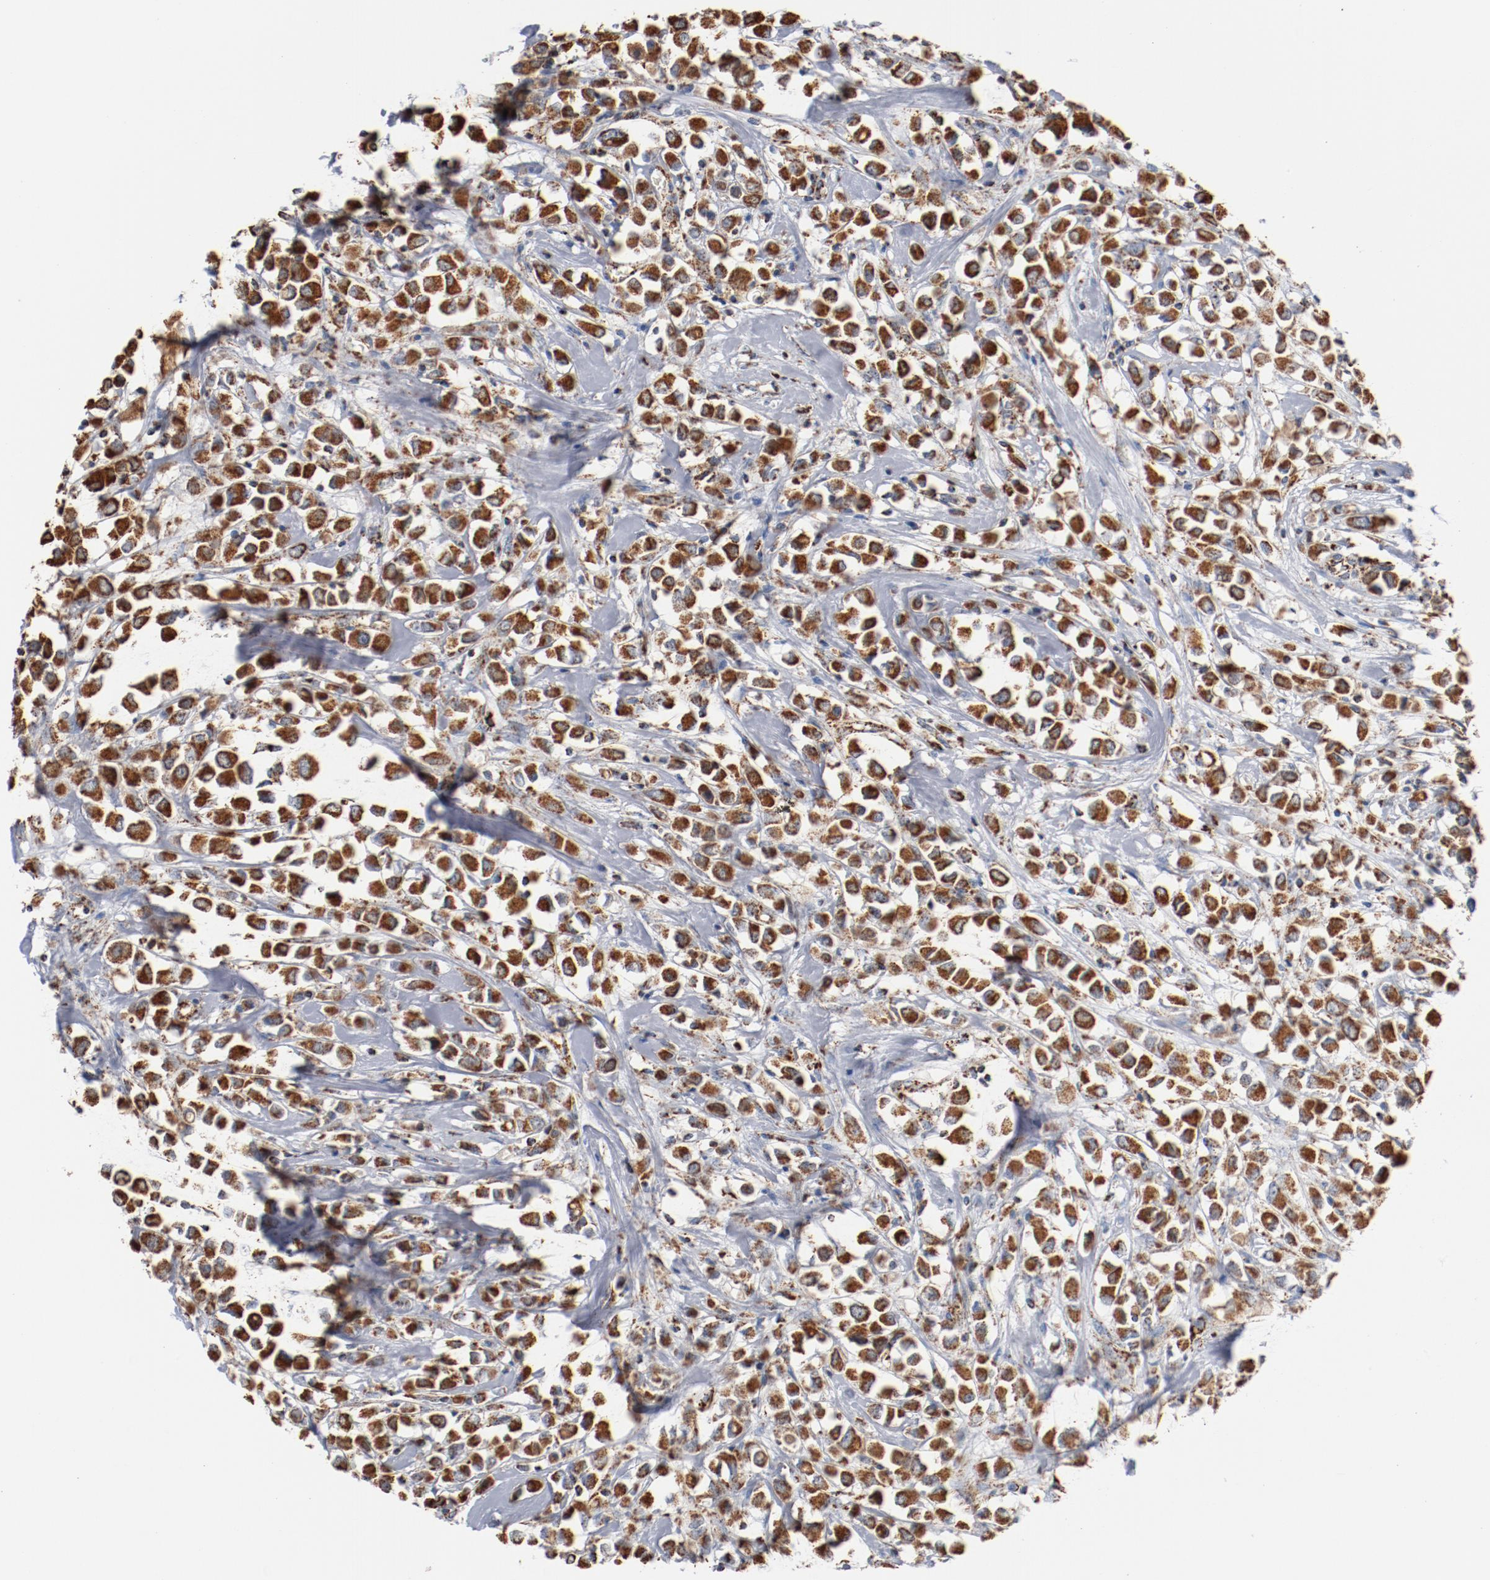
{"staining": {"intensity": "strong", "quantity": ">75%", "location": "cytoplasmic/membranous"}, "tissue": "breast cancer", "cell_type": "Tumor cells", "image_type": "cancer", "snomed": [{"axis": "morphology", "description": "Duct carcinoma"}, {"axis": "topography", "description": "Breast"}], "caption": "Immunohistochemical staining of human breast infiltrating ductal carcinoma reveals high levels of strong cytoplasmic/membranous positivity in about >75% of tumor cells.", "gene": "NDUFS4", "patient": {"sex": "female", "age": 61}}